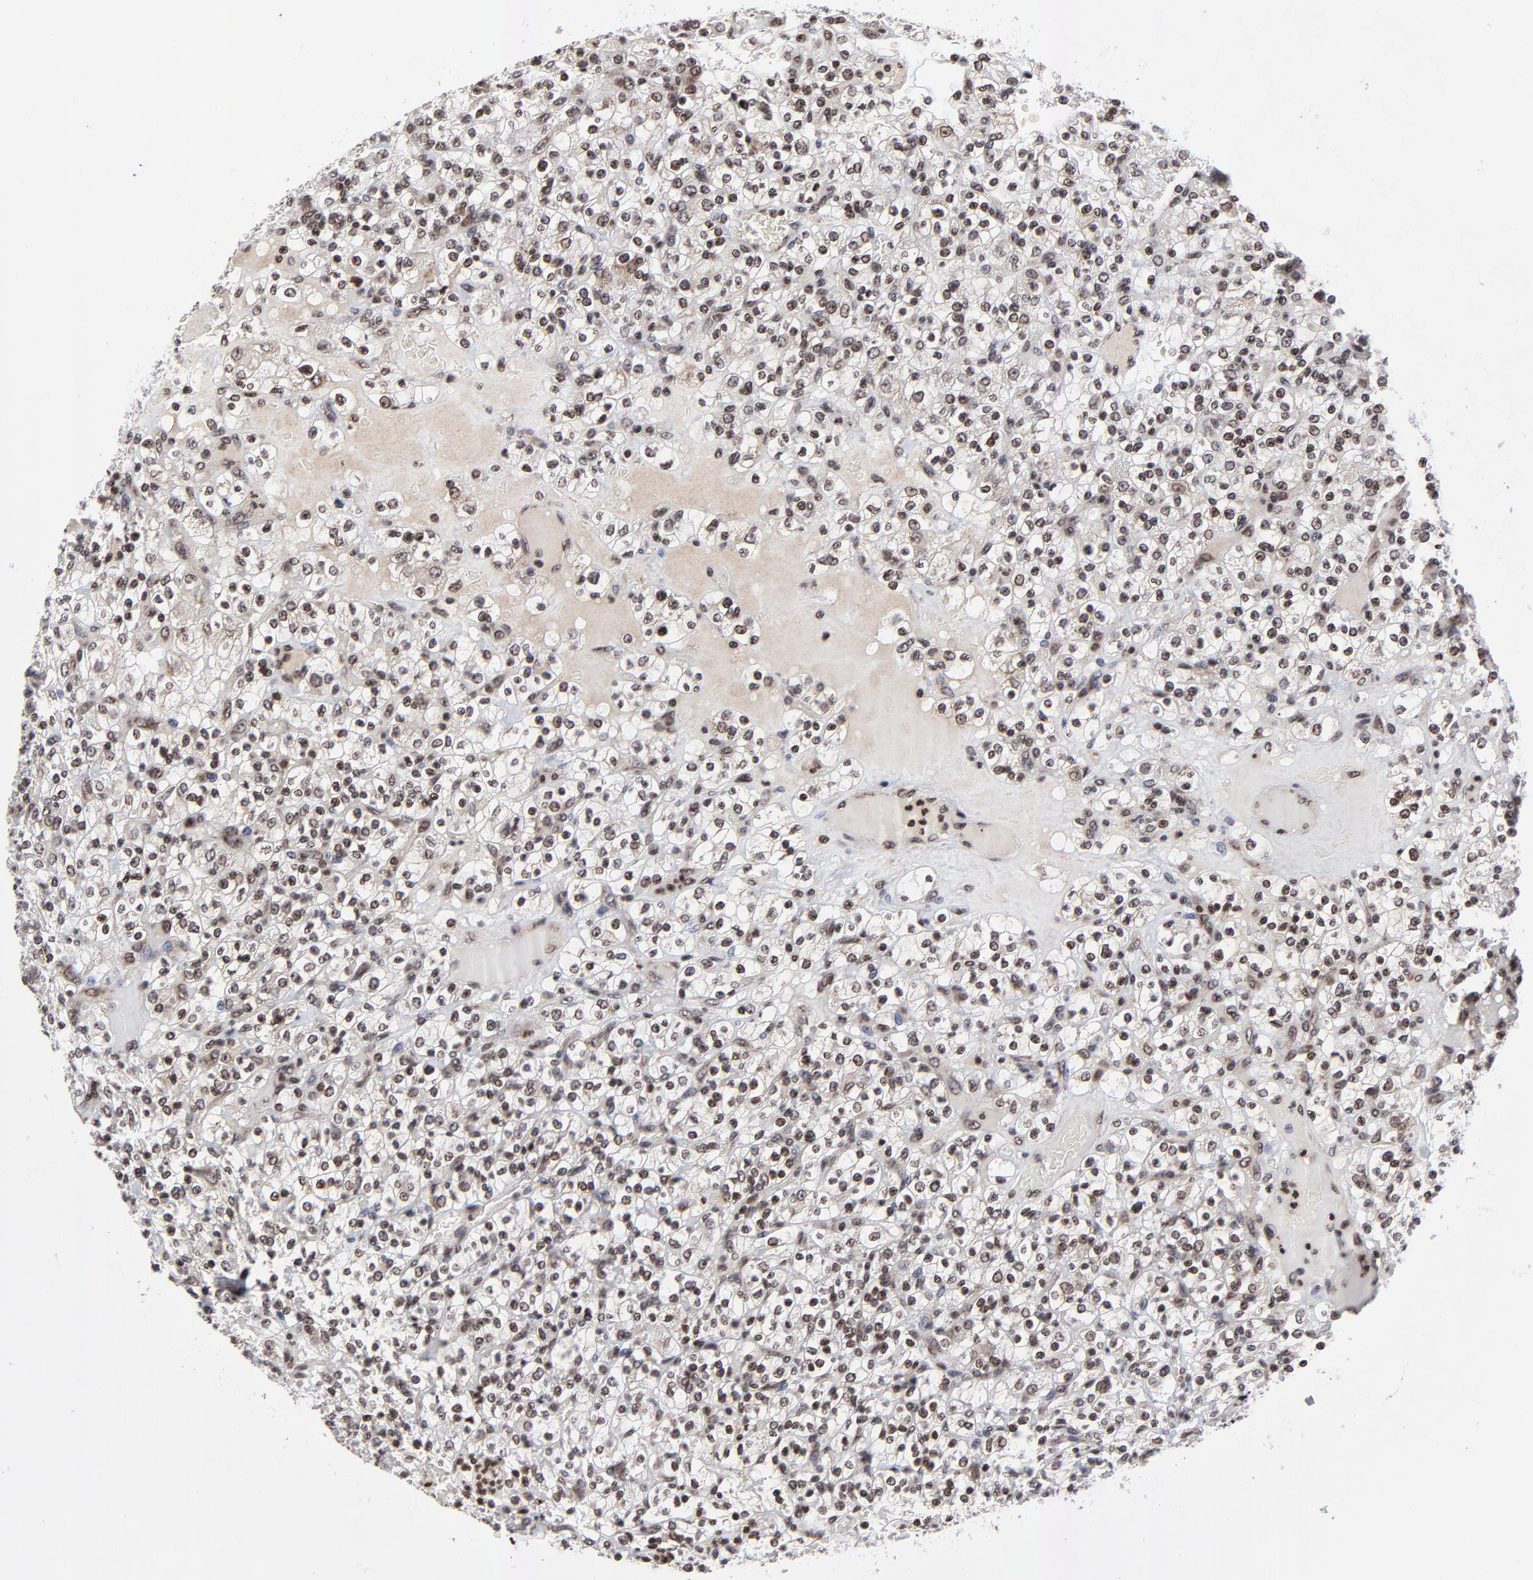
{"staining": {"intensity": "strong", "quantity": ">75%", "location": "nuclear"}, "tissue": "renal cancer", "cell_type": "Tumor cells", "image_type": "cancer", "snomed": [{"axis": "morphology", "description": "Normal tissue, NOS"}, {"axis": "morphology", "description": "Adenocarcinoma, NOS"}, {"axis": "topography", "description": "Kidney"}], "caption": "Adenocarcinoma (renal) stained with DAB immunohistochemistry exhibits high levels of strong nuclear positivity in approximately >75% of tumor cells.", "gene": "ZNF777", "patient": {"sex": "female", "age": 72}}